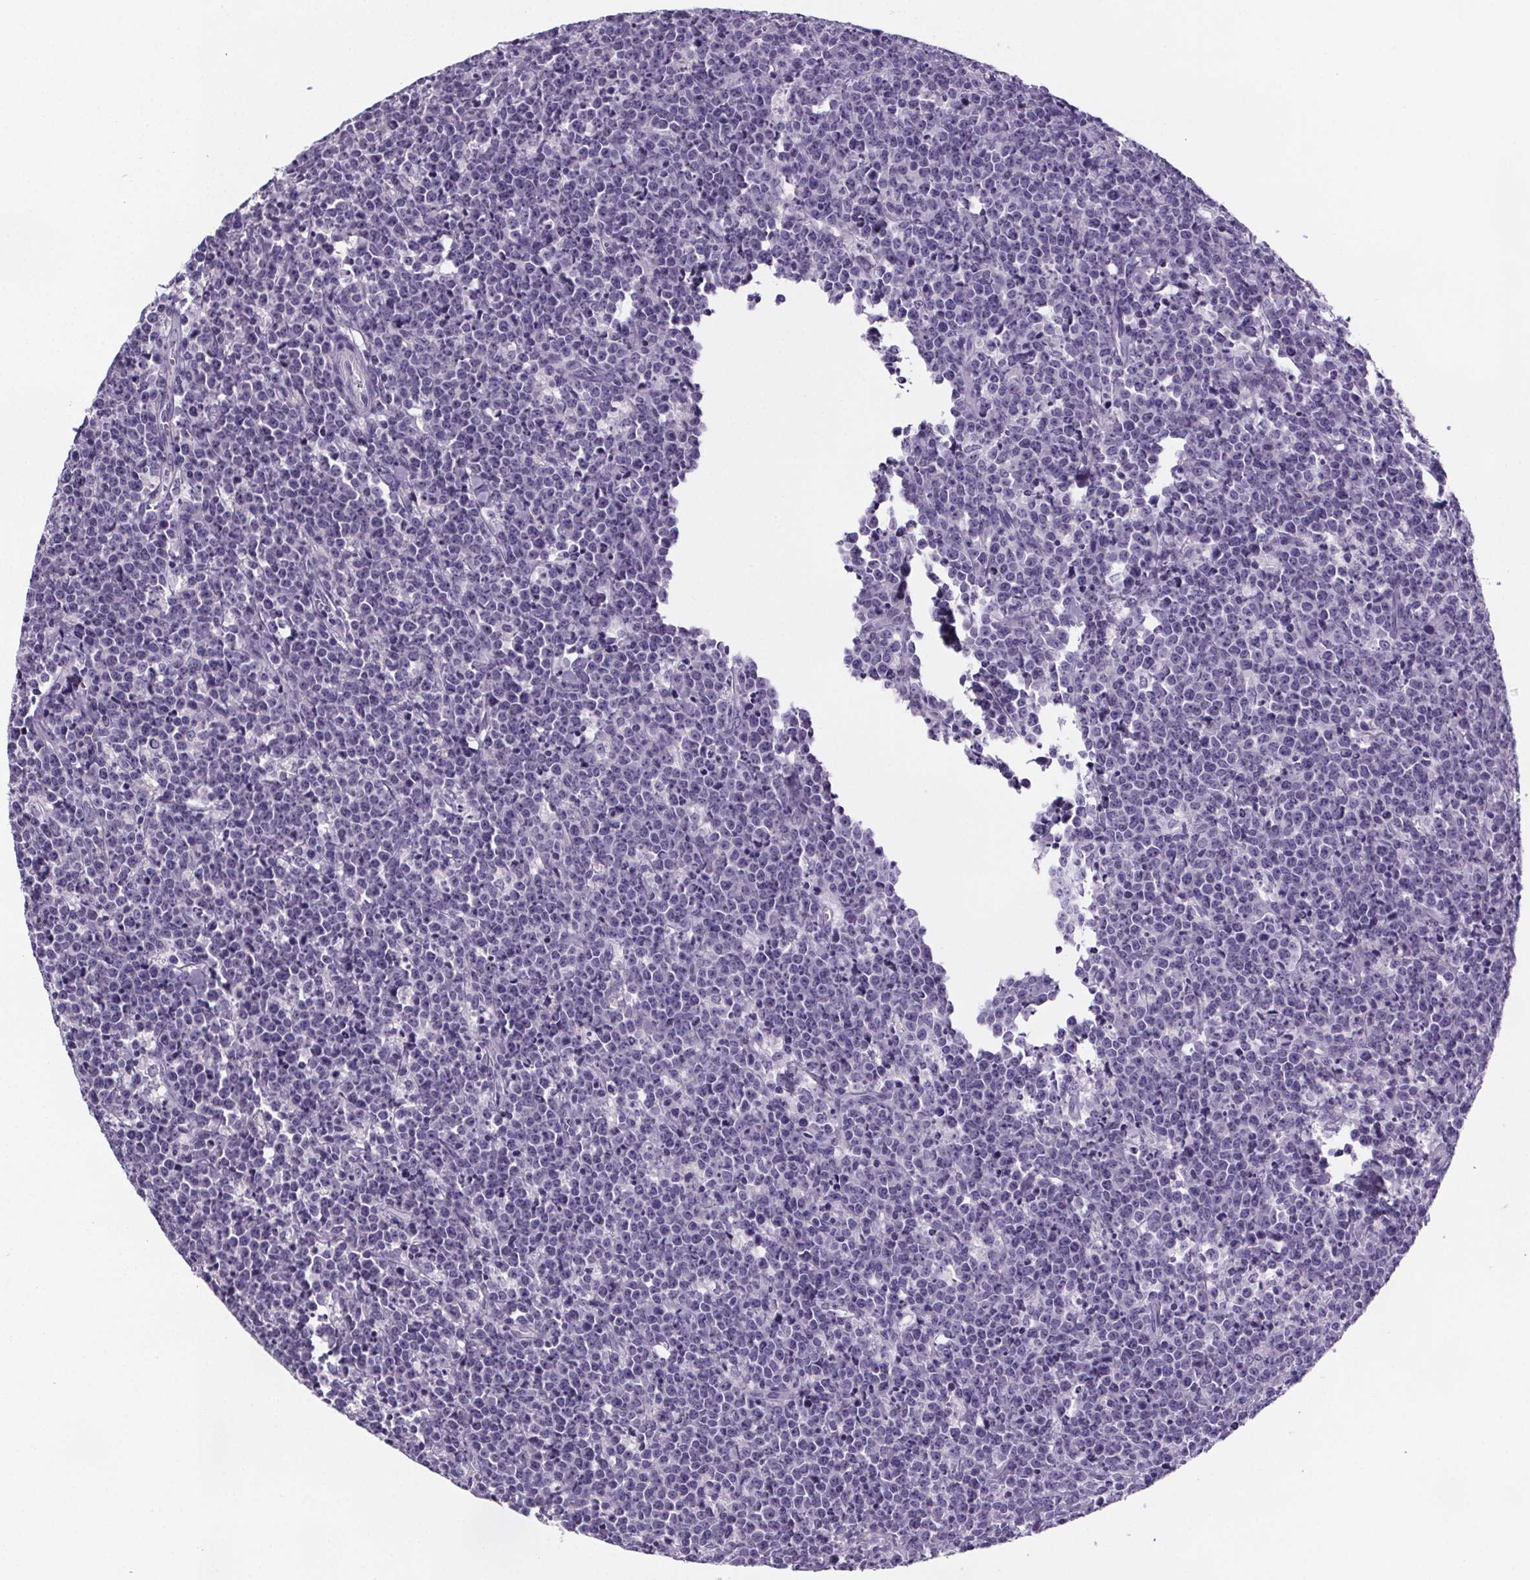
{"staining": {"intensity": "negative", "quantity": "none", "location": "none"}, "tissue": "lymphoma", "cell_type": "Tumor cells", "image_type": "cancer", "snomed": [{"axis": "morphology", "description": "Malignant lymphoma, non-Hodgkin's type, High grade"}, {"axis": "topography", "description": "Small intestine"}], "caption": "Image shows no protein positivity in tumor cells of lymphoma tissue.", "gene": "CUBN", "patient": {"sex": "female", "age": 56}}